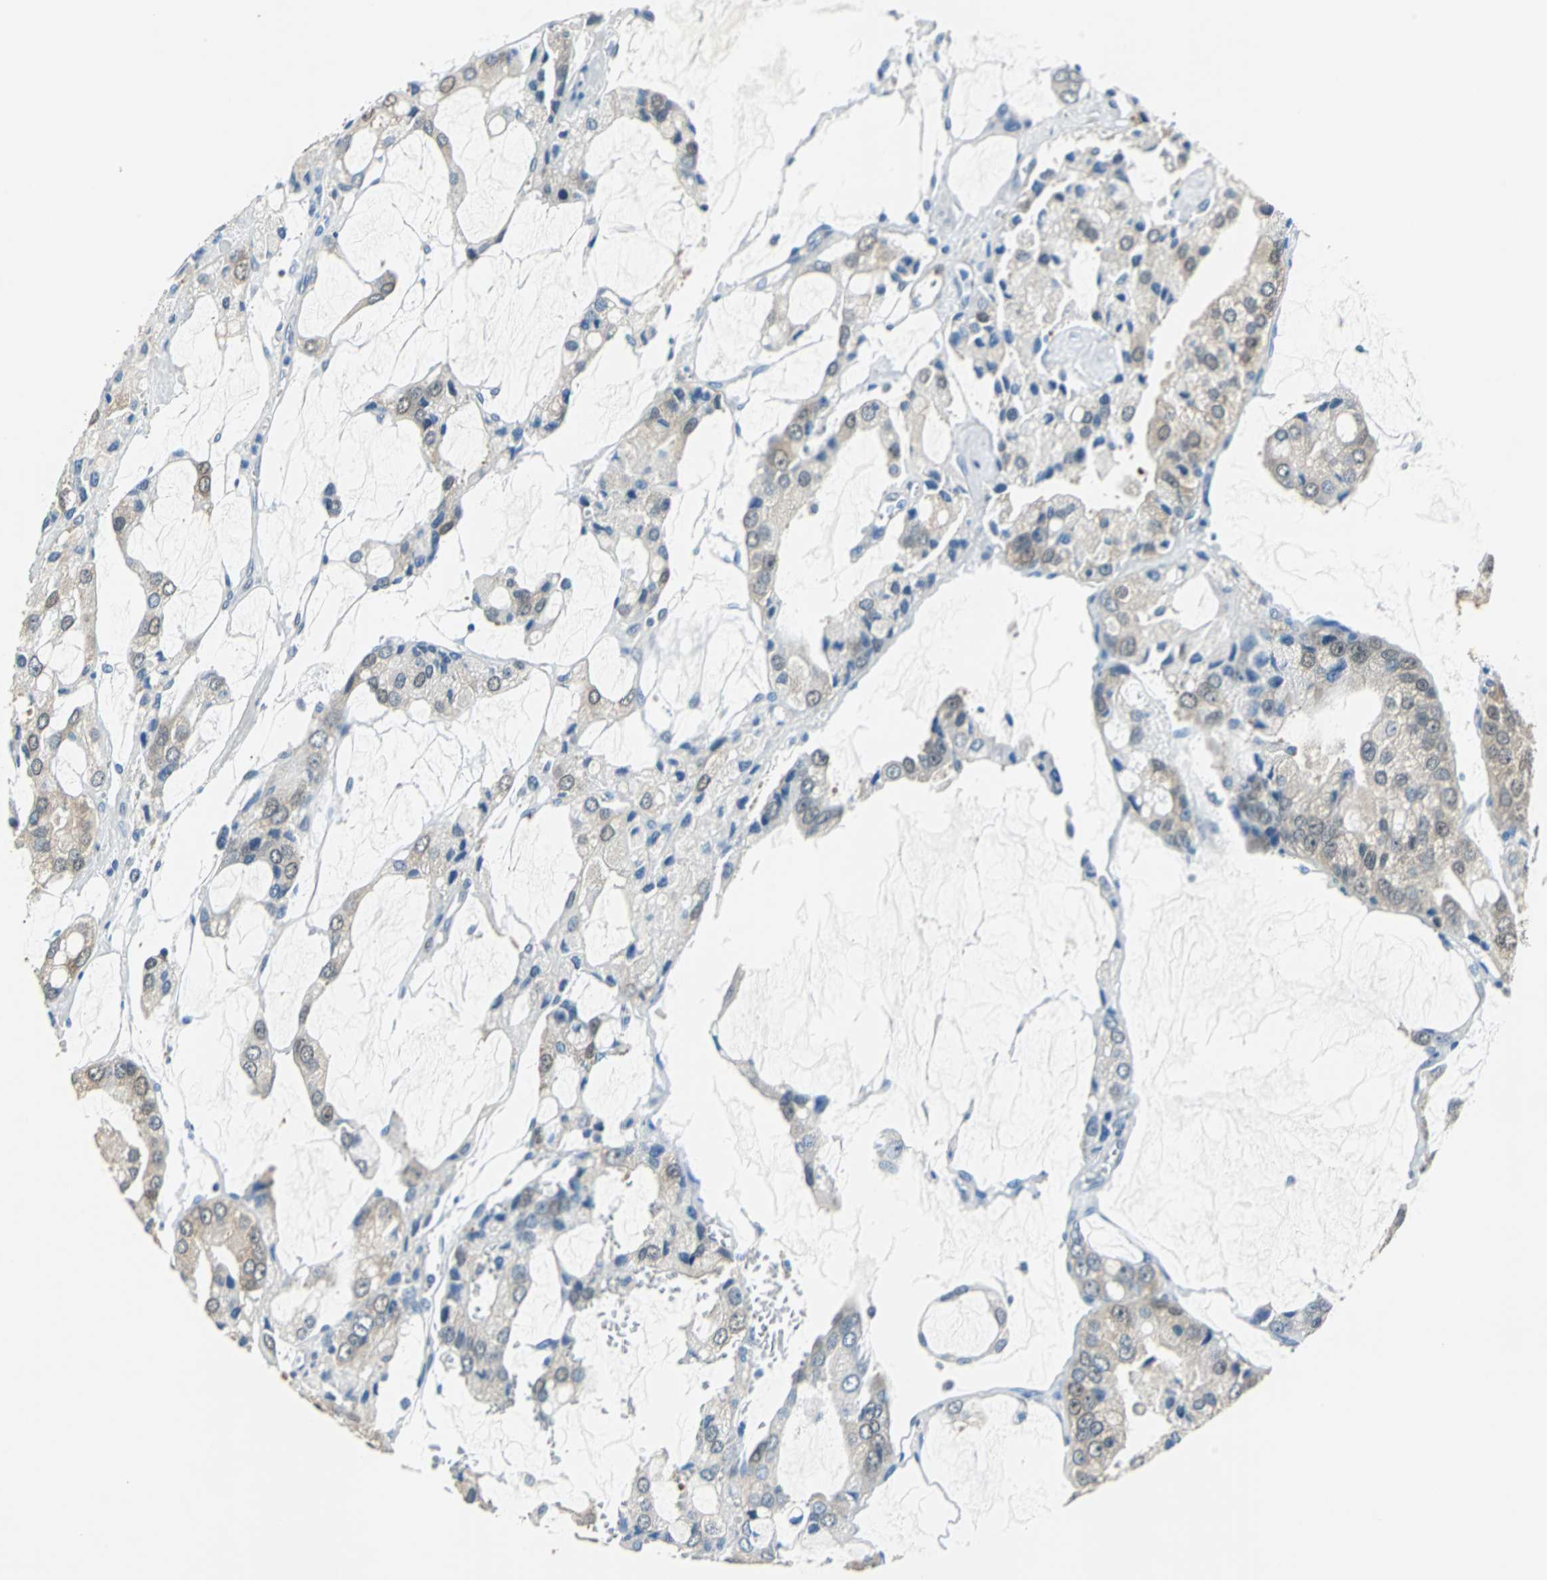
{"staining": {"intensity": "moderate", "quantity": ">75%", "location": "cytoplasmic/membranous,nuclear"}, "tissue": "prostate cancer", "cell_type": "Tumor cells", "image_type": "cancer", "snomed": [{"axis": "morphology", "description": "Adenocarcinoma, High grade"}, {"axis": "topography", "description": "Prostate"}], "caption": "Tumor cells demonstrate moderate cytoplasmic/membranous and nuclear positivity in approximately >75% of cells in high-grade adenocarcinoma (prostate). Using DAB (3,3'-diaminobenzidine) (brown) and hematoxylin (blue) stains, captured at high magnification using brightfield microscopy.", "gene": "FKBP4", "patient": {"sex": "male", "age": 67}}